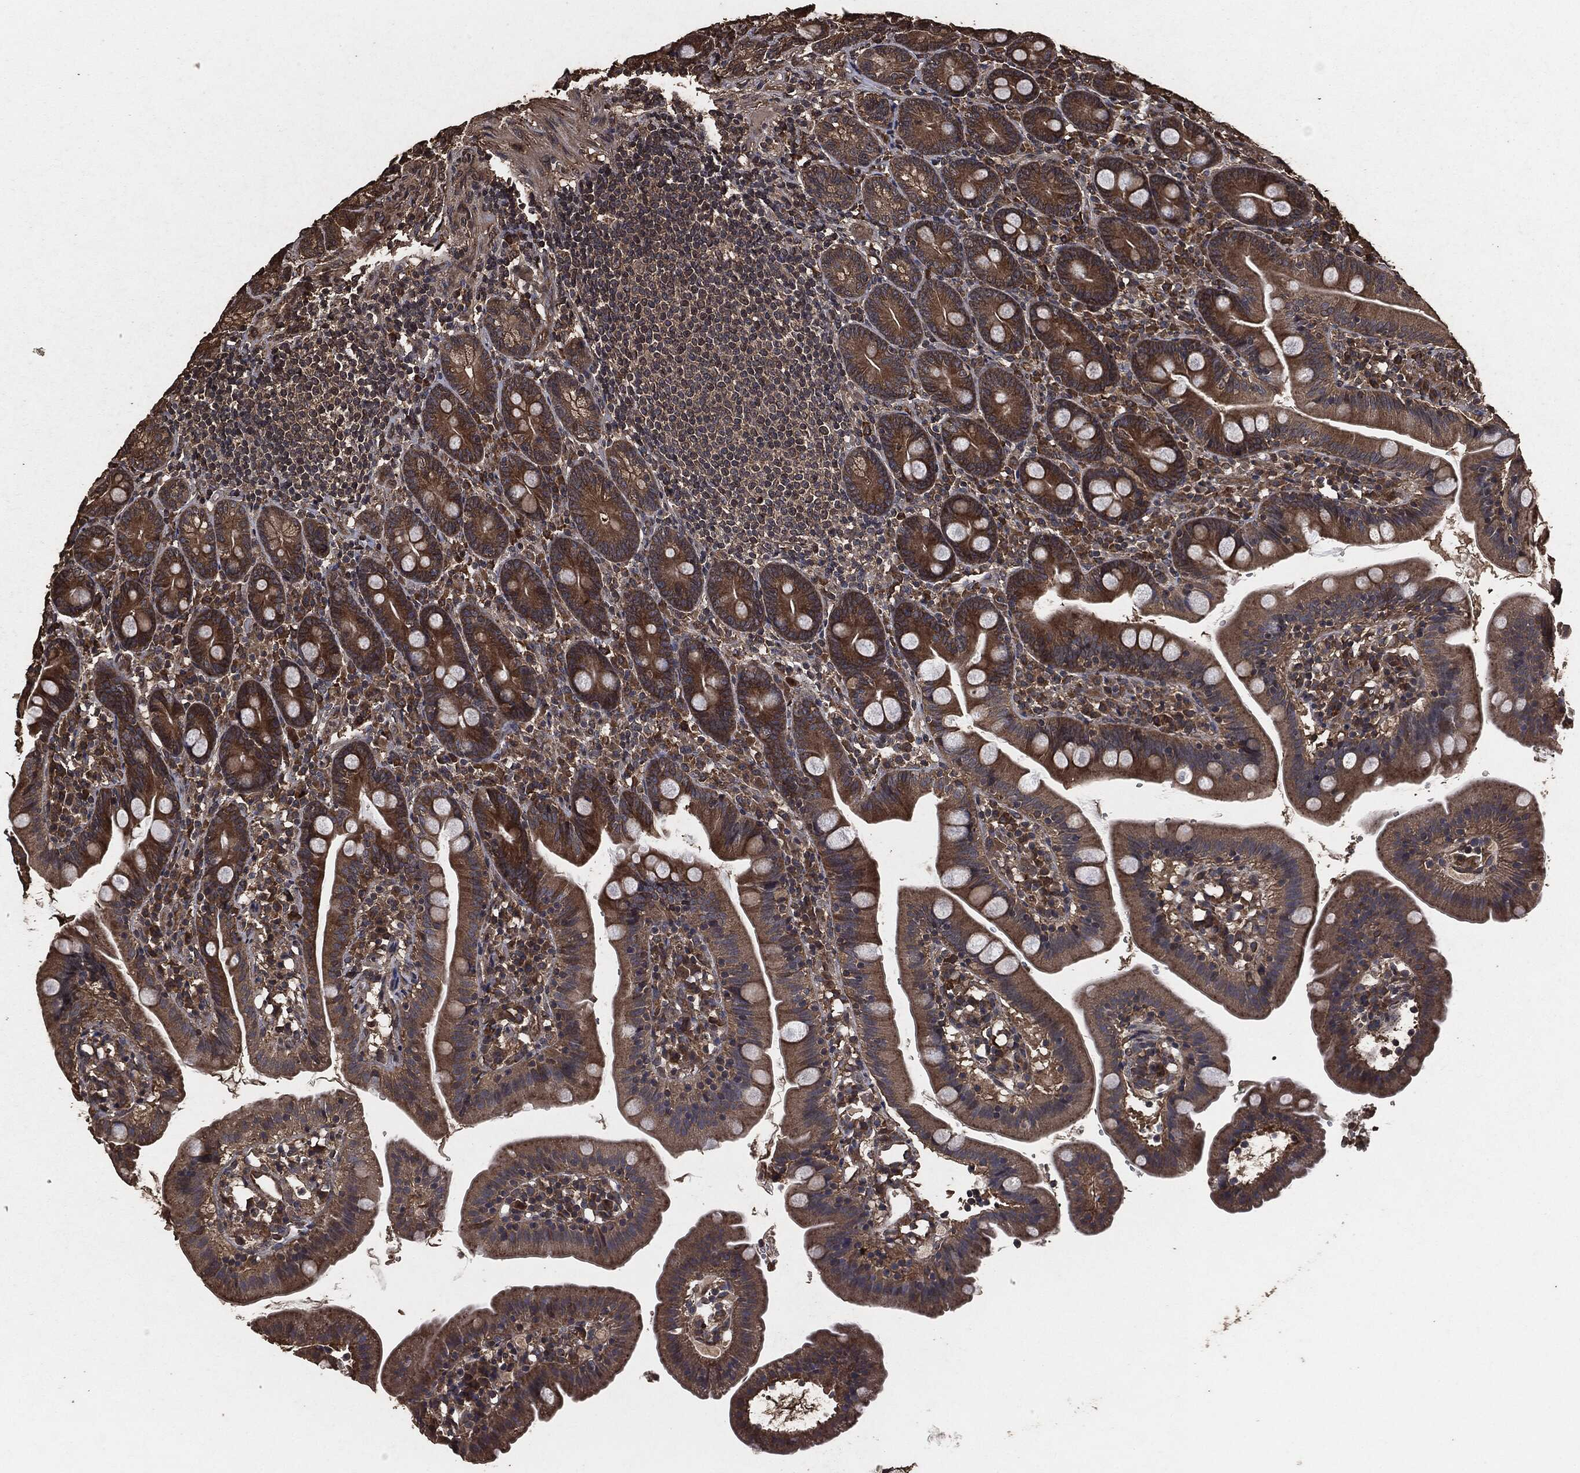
{"staining": {"intensity": "moderate", "quantity": ">75%", "location": "cytoplasmic/membranous"}, "tissue": "duodenum", "cell_type": "Glandular cells", "image_type": "normal", "snomed": [{"axis": "morphology", "description": "Normal tissue, NOS"}, {"axis": "topography", "description": "Duodenum"}], "caption": "Protein expression analysis of unremarkable human duodenum reveals moderate cytoplasmic/membranous staining in about >75% of glandular cells.", "gene": "AKT1S1", "patient": {"sex": "female", "age": 67}}